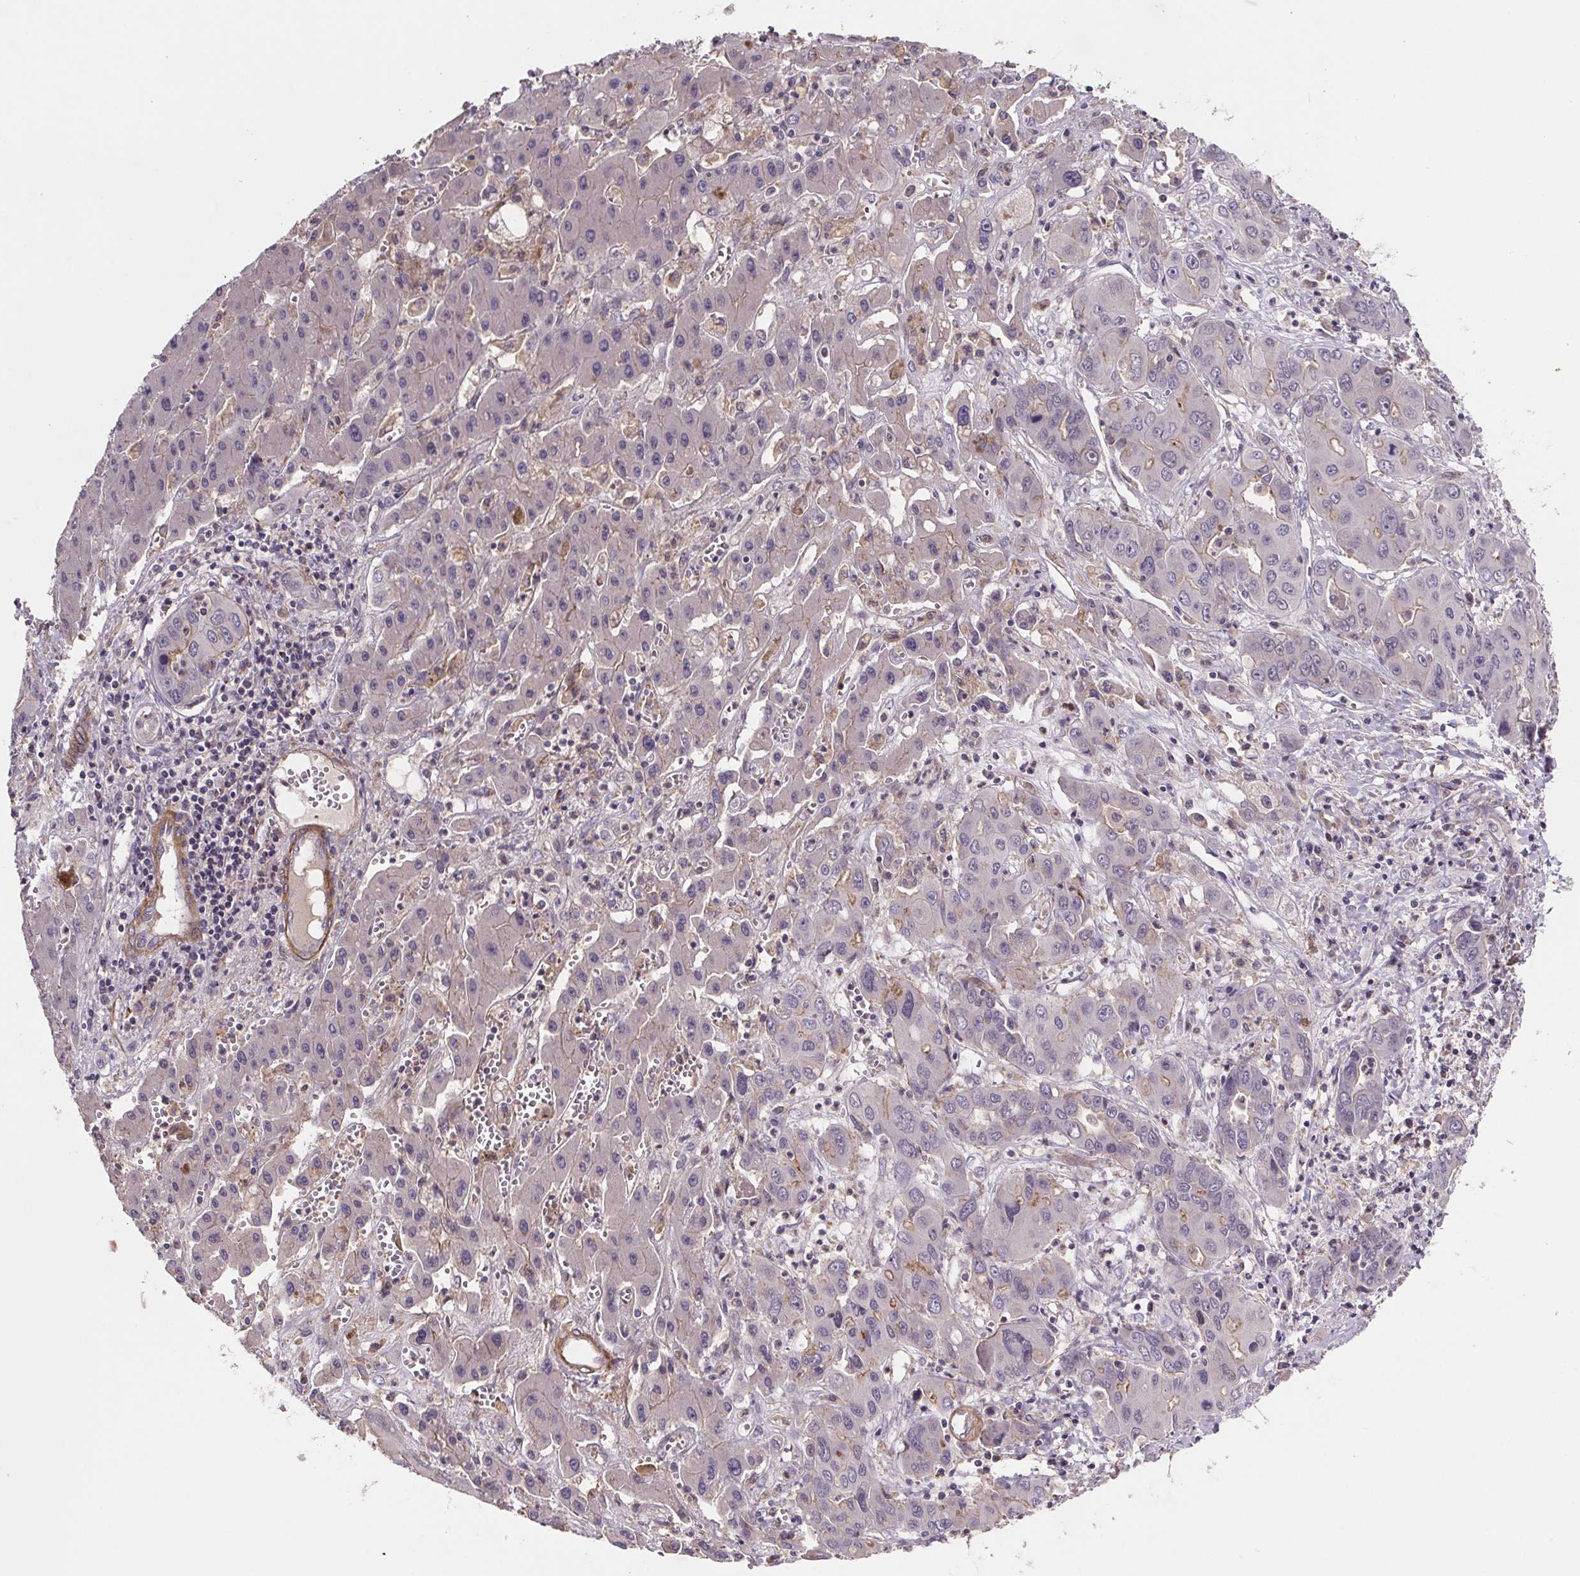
{"staining": {"intensity": "negative", "quantity": "none", "location": "none"}, "tissue": "liver cancer", "cell_type": "Tumor cells", "image_type": "cancer", "snomed": [{"axis": "morphology", "description": "Cholangiocarcinoma"}, {"axis": "topography", "description": "Liver"}], "caption": "An image of liver cancer stained for a protein reveals no brown staining in tumor cells.", "gene": "CLN3", "patient": {"sex": "male", "age": 67}}